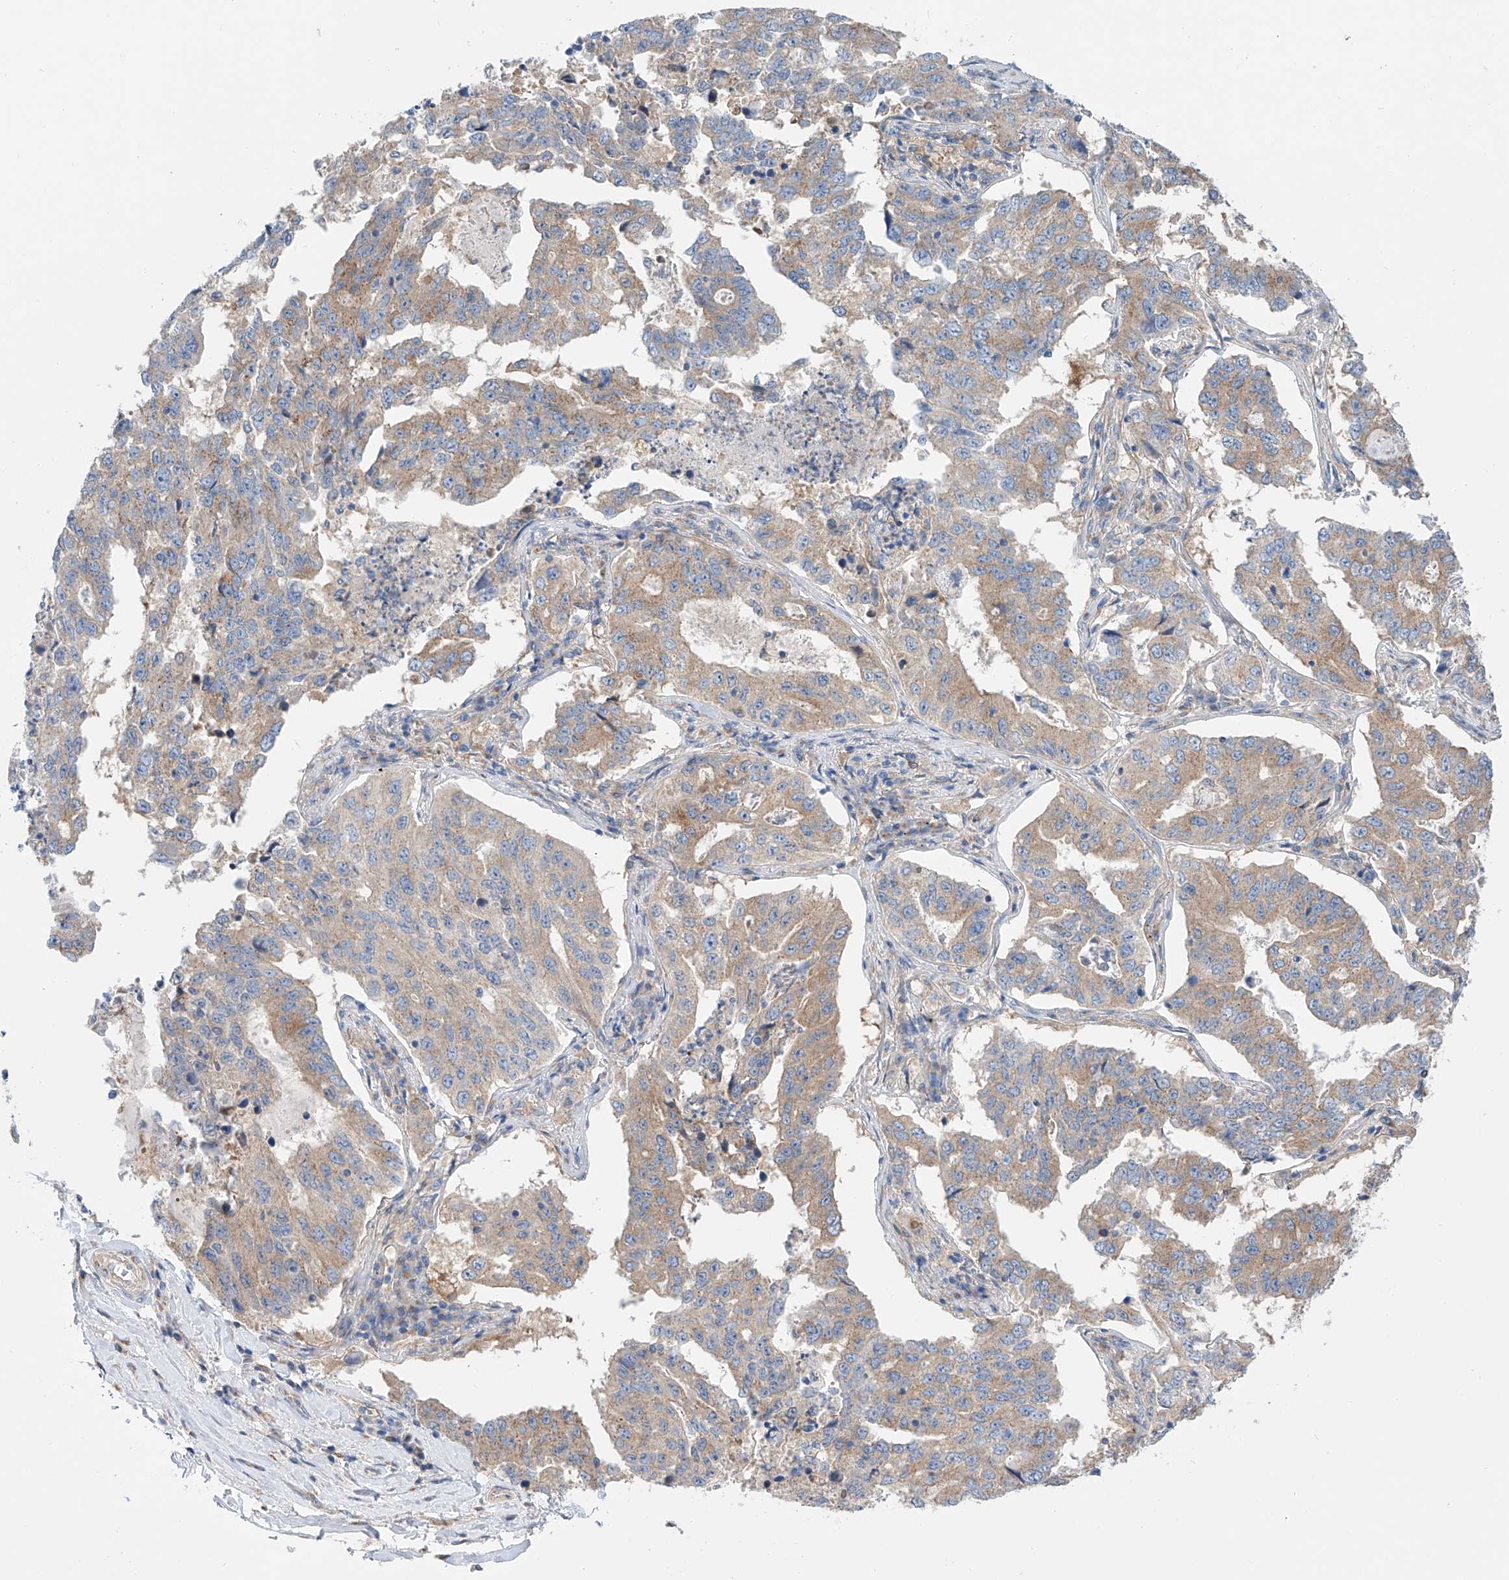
{"staining": {"intensity": "weak", "quantity": ">75%", "location": "cytoplasmic/membranous"}, "tissue": "lung cancer", "cell_type": "Tumor cells", "image_type": "cancer", "snomed": [{"axis": "morphology", "description": "Adenocarcinoma, NOS"}, {"axis": "topography", "description": "Lung"}], "caption": "Protein staining demonstrates weak cytoplasmic/membranous positivity in approximately >75% of tumor cells in lung cancer. The staining was performed using DAB (3,3'-diaminobenzidine), with brown indicating positive protein expression. Nuclei are stained blue with hematoxylin.", "gene": "SLC22A7", "patient": {"sex": "female", "age": 51}}